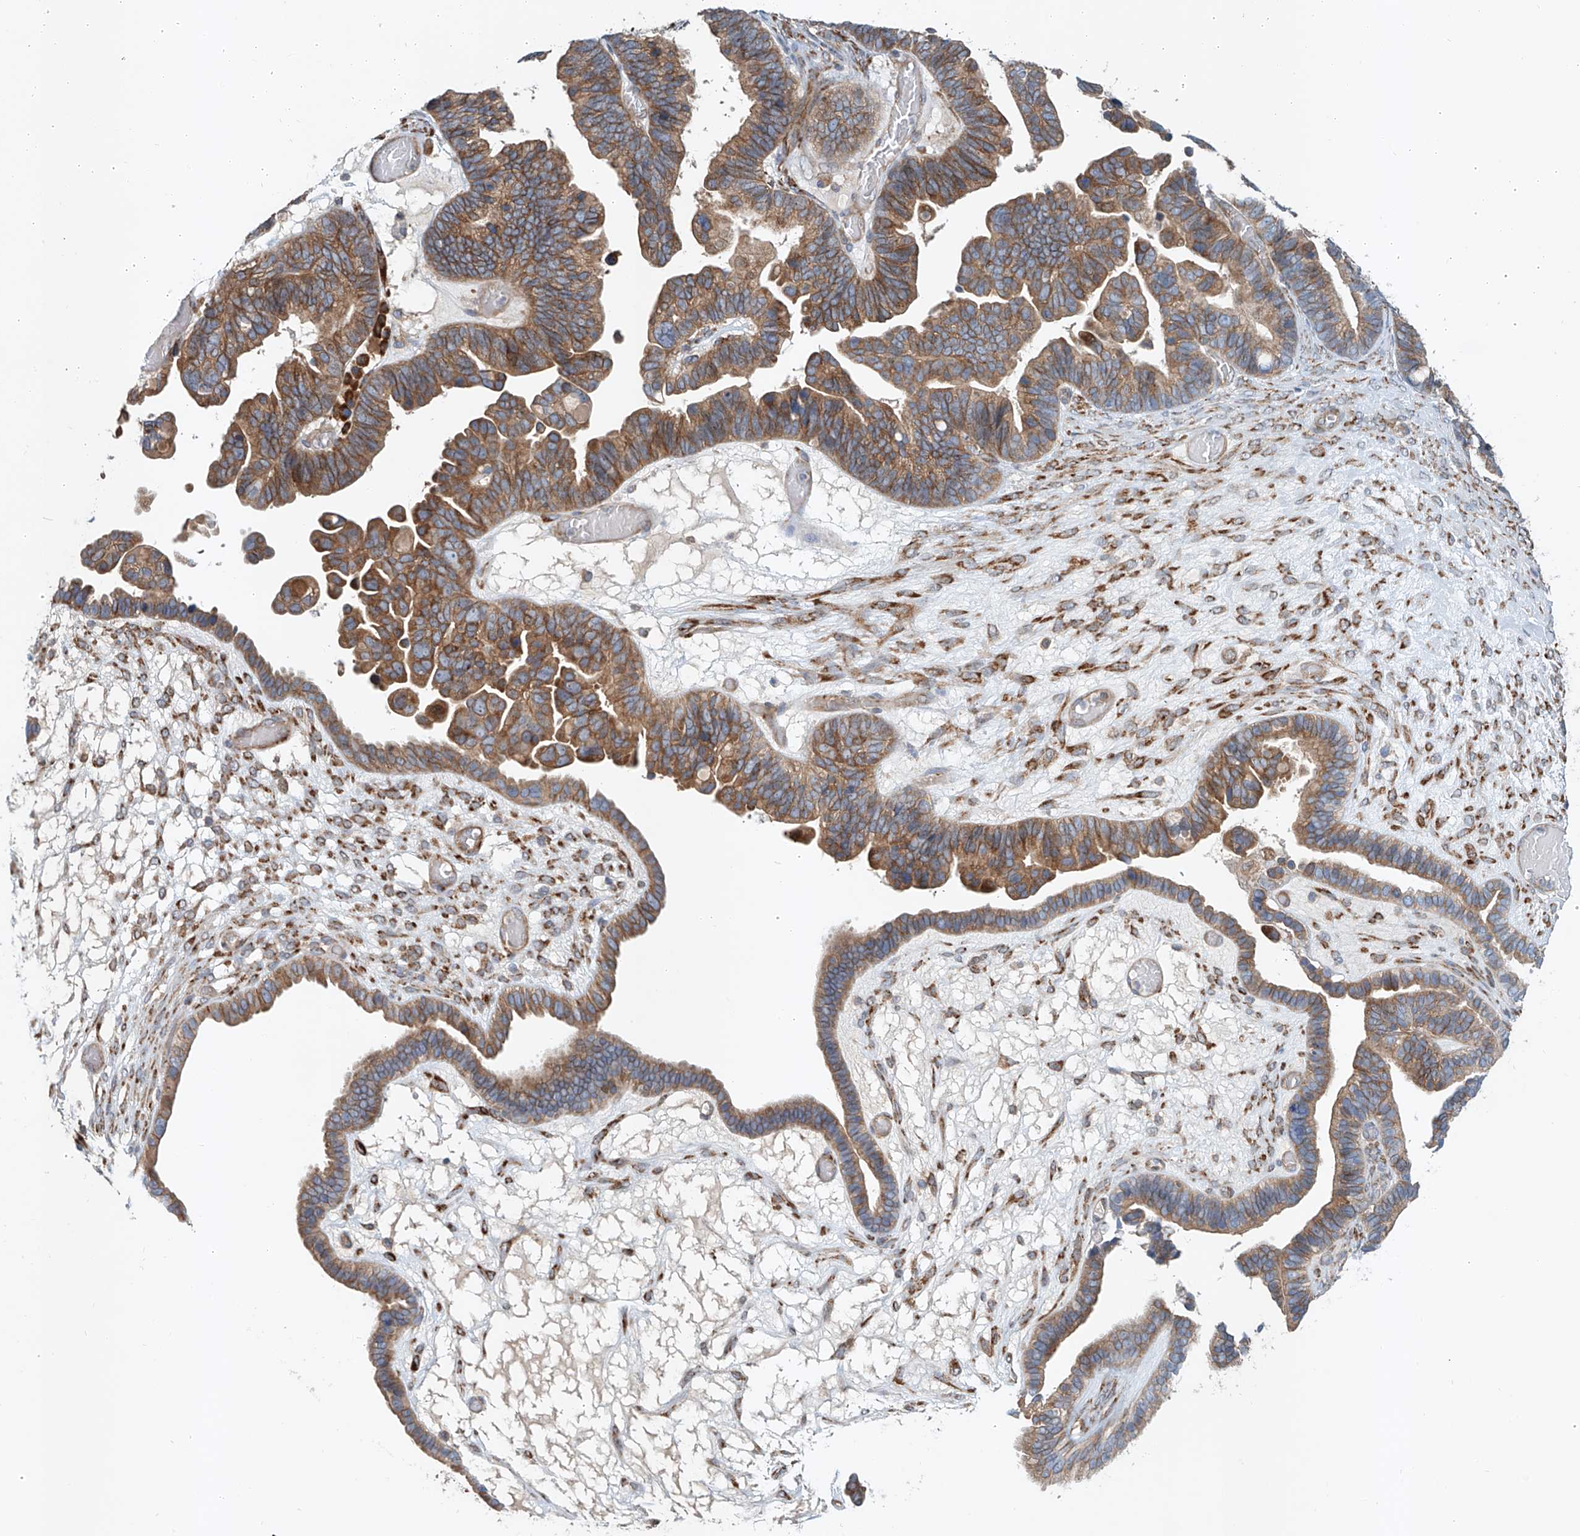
{"staining": {"intensity": "moderate", "quantity": ">75%", "location": "cytoplasmic/membranous"}, "tissue": "ovarian cancer", "cell_type": "Tumor cells", "image_type": "cancer", "snomed": [{"axis": "morphology", "description": "Cystadenocarcinoma, serous, NOS"}, {"axis": "topography", "description": "Ovary"}], "caption": "The micrograph displays immunohistochemical staining of ovarian cancer. There is moderate cytoplasmic/membranous positivity is appreciated in approximately >75% of tumor cells. Using DAB (3,3'-diaminobenzidine) (brown) and hematoxylin (blue) stains, captured at high magnification using brightfield microscopy.", "gene": "SNAP29", "patient": {"sex": "female", "age": 56}}